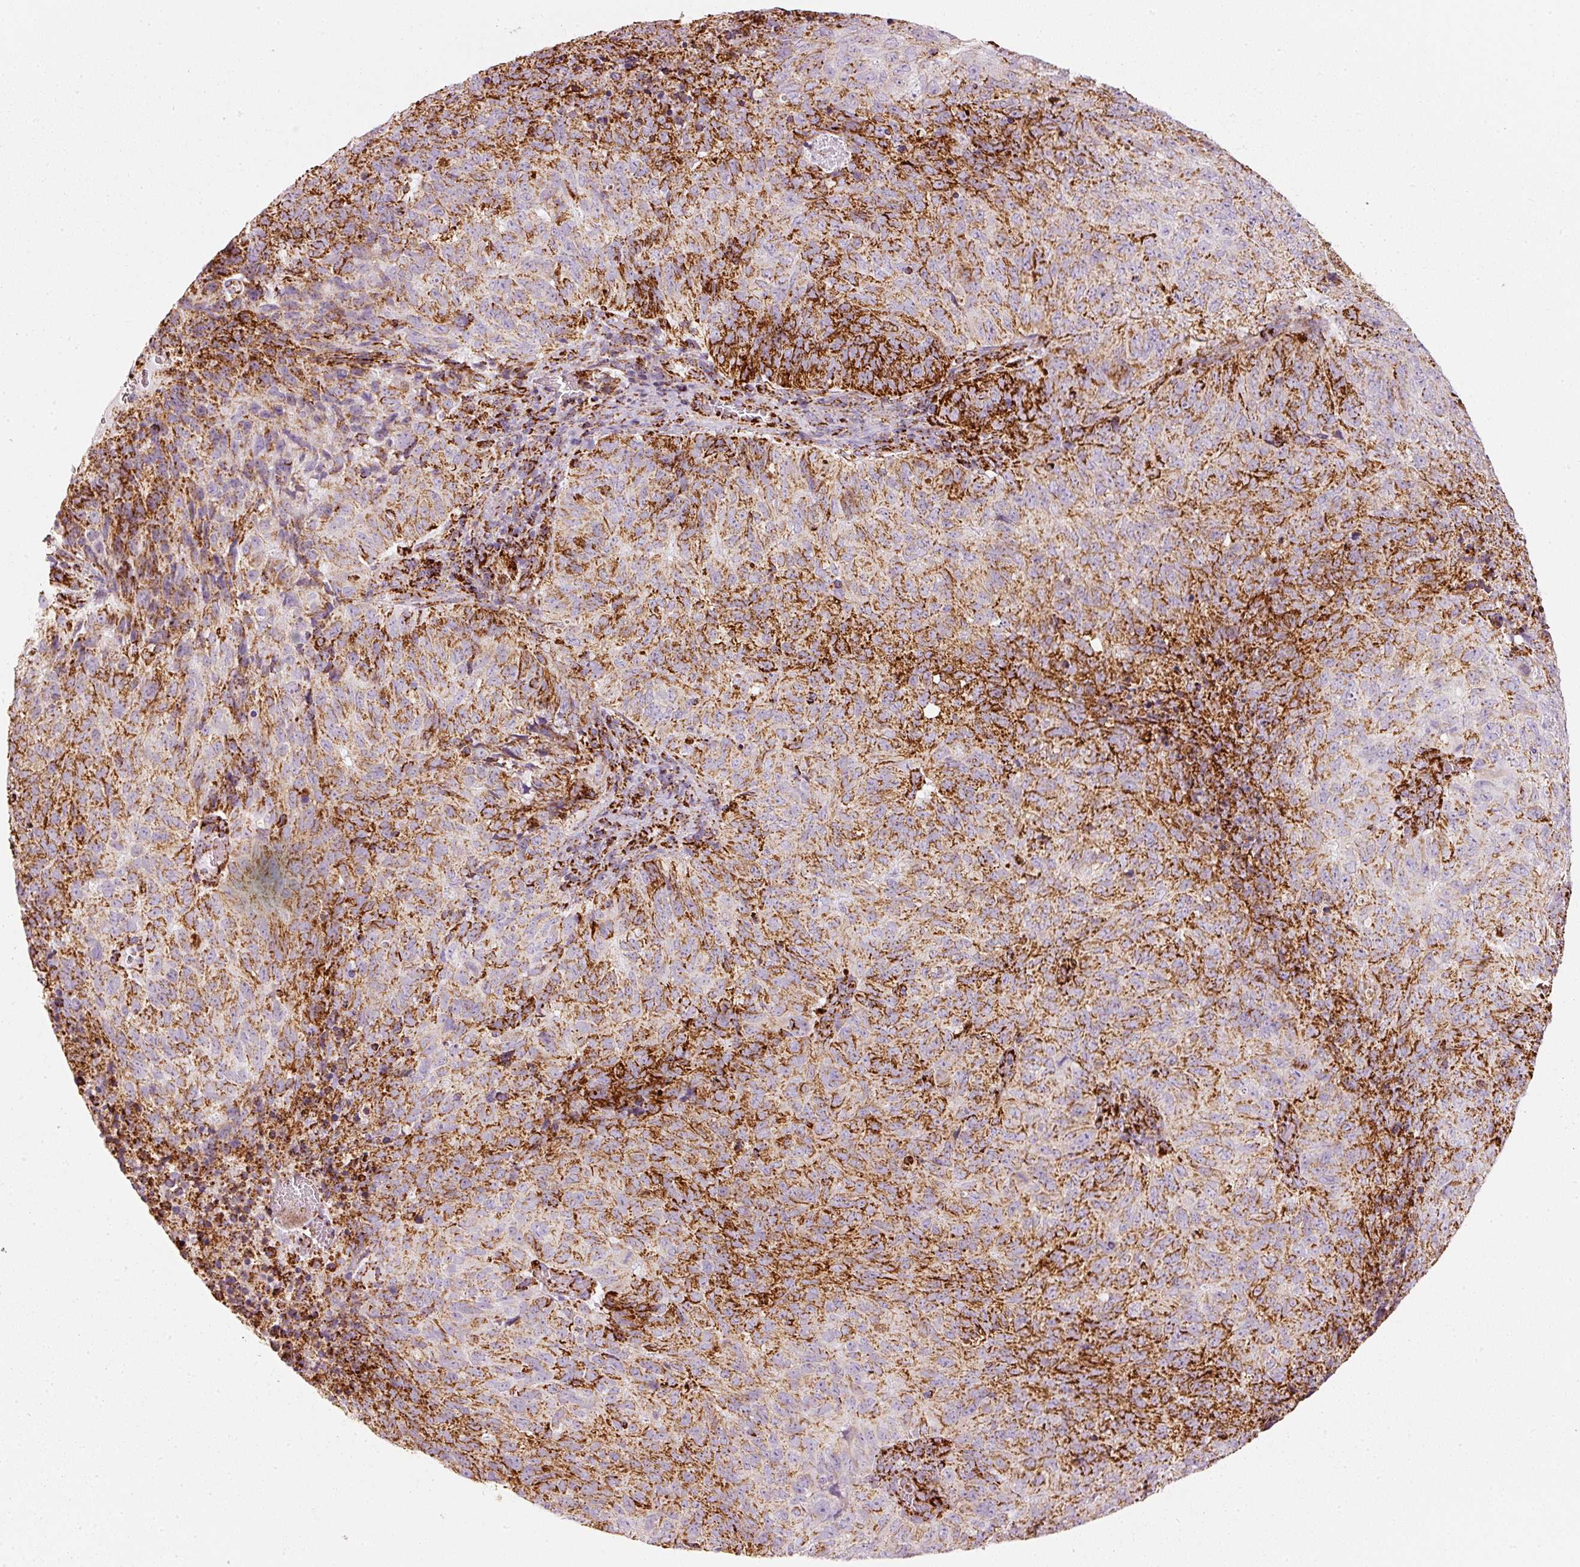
{"staining": {"intensity": "strong", "quantity": ">75%", "location": "cytoplasmic/membranous"}, "tissue": "cervical cancer", "cell_type": "Tumor cells", "image_type": "cancer", "snomed": [{"axis": "morphology", "description": "Adenocarcinoma, NOS"}, {"axis": "topography", "description": "Cervix"}], "caption": "Protein staining by immunohistochemistry (IHC) reveals strong cytoplasmic/membranous positivity in approximately >75% of tumor cells in cervical cancer (adenocarcinoma).", "gene": "MT-CO2", "patient": {"sex": "female", "age": 38}}